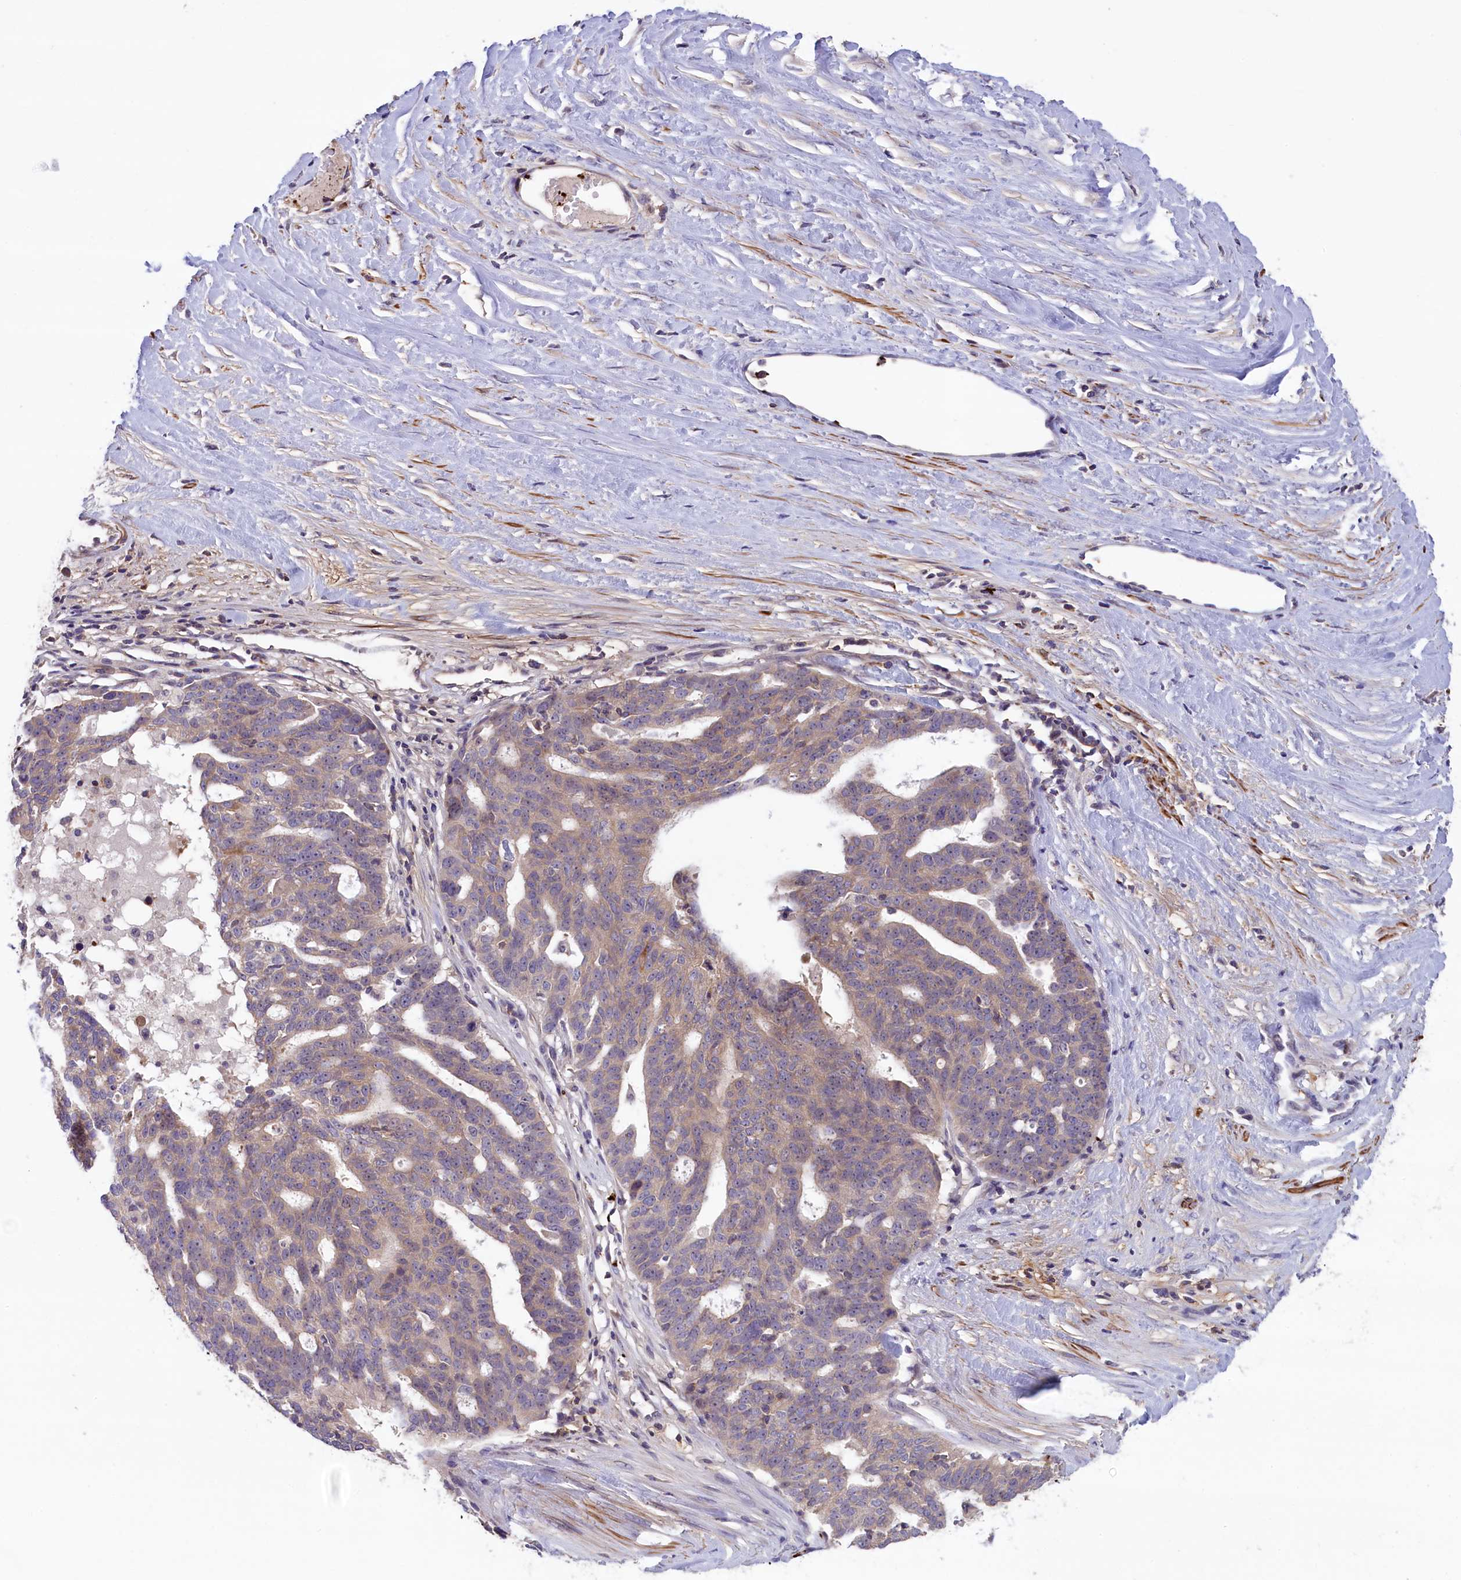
{"staining": {"intensity": "weak", "quantity": "25%-75%", "location": "cytoplasmic/membranous"}, "tissue": "ovarian cancer", "cell_type": "Tumor cells", "image_type": "cancer", "snomed": [{"axis": "morphology", "description": "Cystadenocarcinoma, serous, NOS"}, {"axis": "topography", "description": "Ovary"}], "caption": "Ovarian serous cystadenocarcinoma stained with a protein marker shows weak staining in tumor cells.", "gene": "HEATR3", "patient": {"sex": "female", "age": 59}}